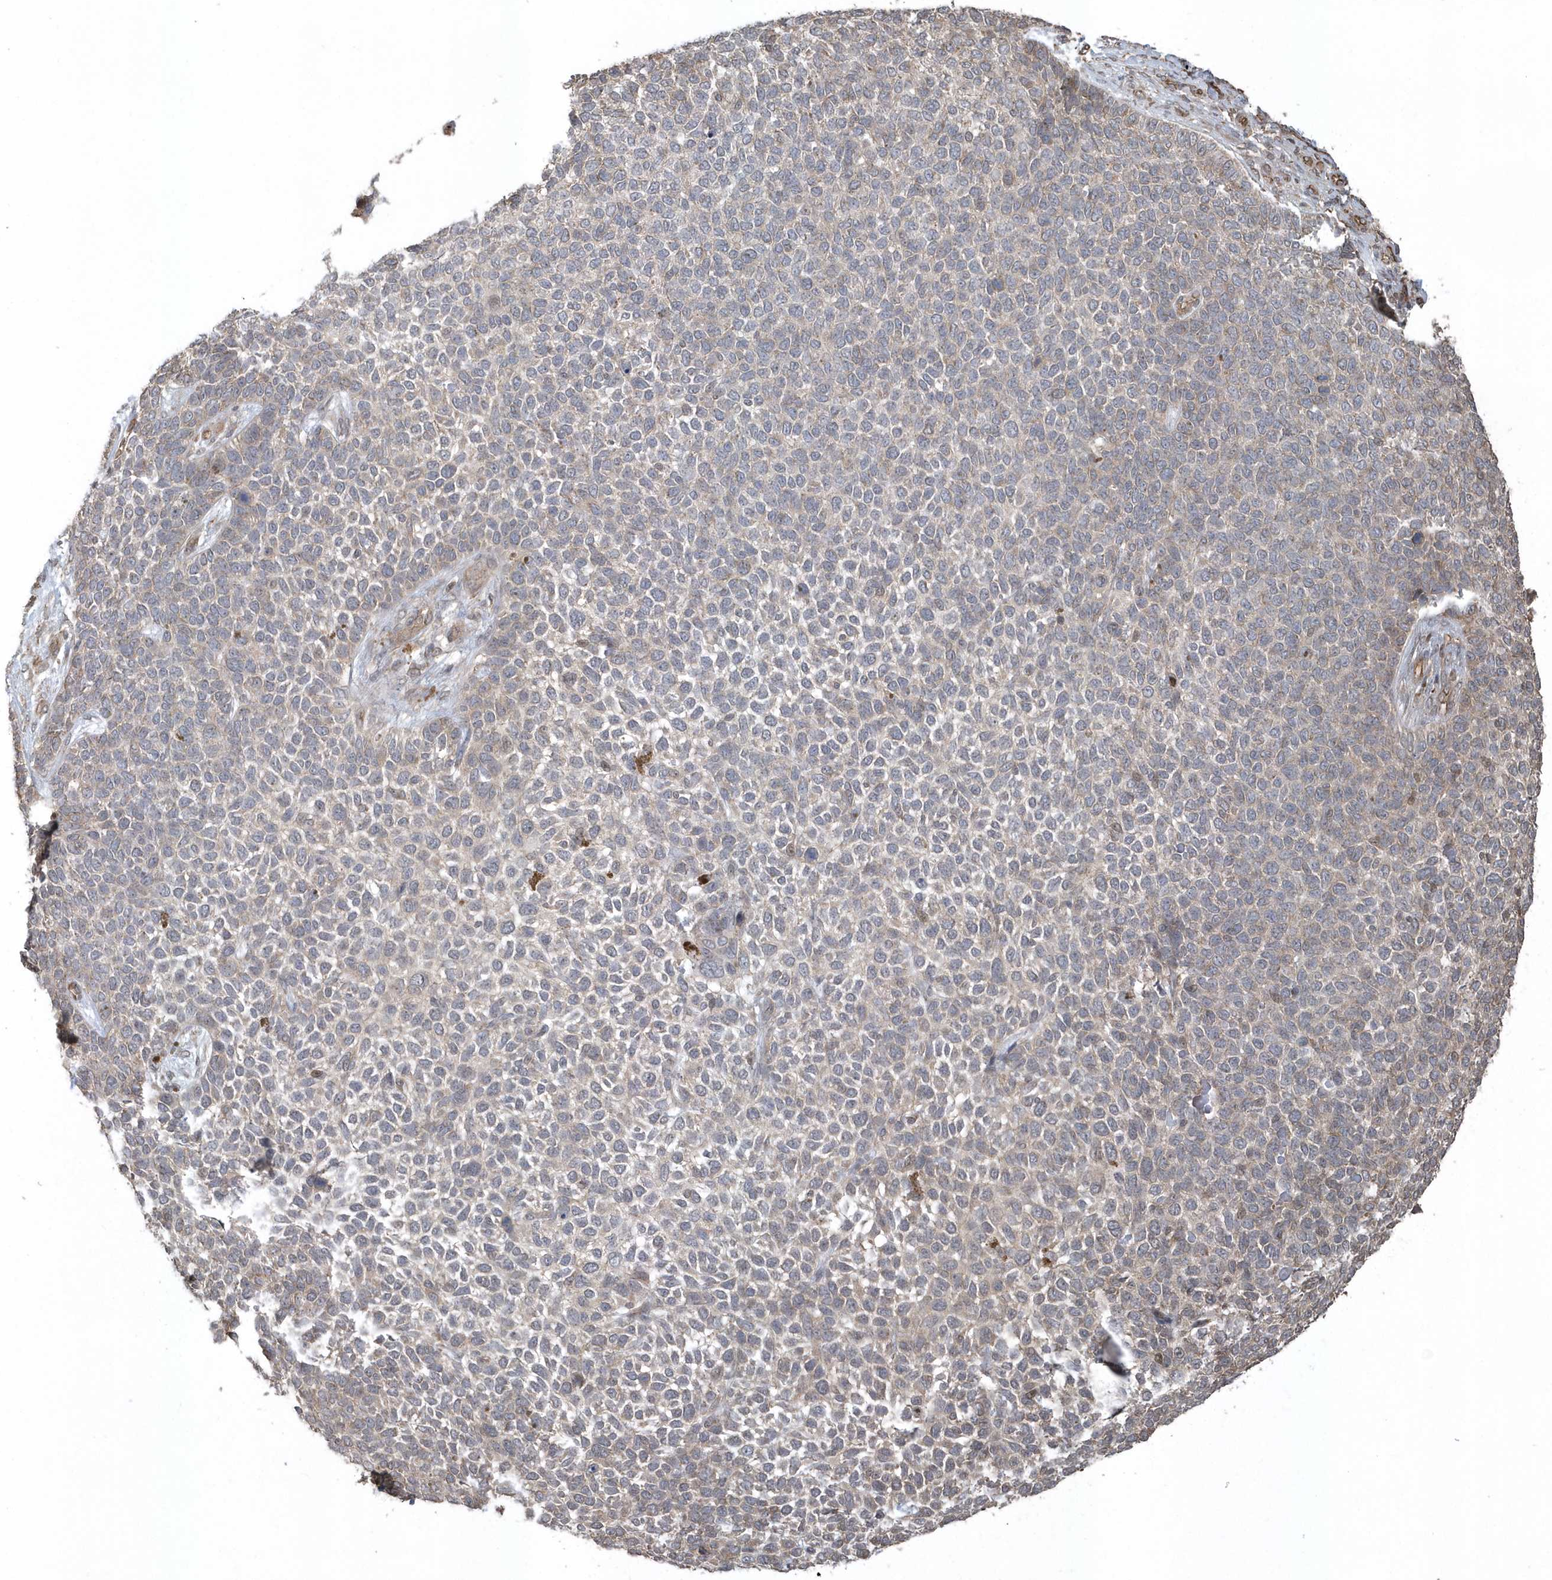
{"staining": {"intensity": "weak", "quantity": "<25%", "location": "cytoplasmic/membranous"}, "tissue": "skin cancer", "cell_type": "Tumor cells", "image_type": "cancer", "snomed": [{"axis": "morphology", "description": "Basal cell carcinoma"}, {"axis": "topography", "description": "Skin"}], "caption": "There is no significant staining in tumor cells of skin cancer (basal cell carcinoma).", "gene": "HERPUD1", "patient": {"sex": "female", "age": 84}}